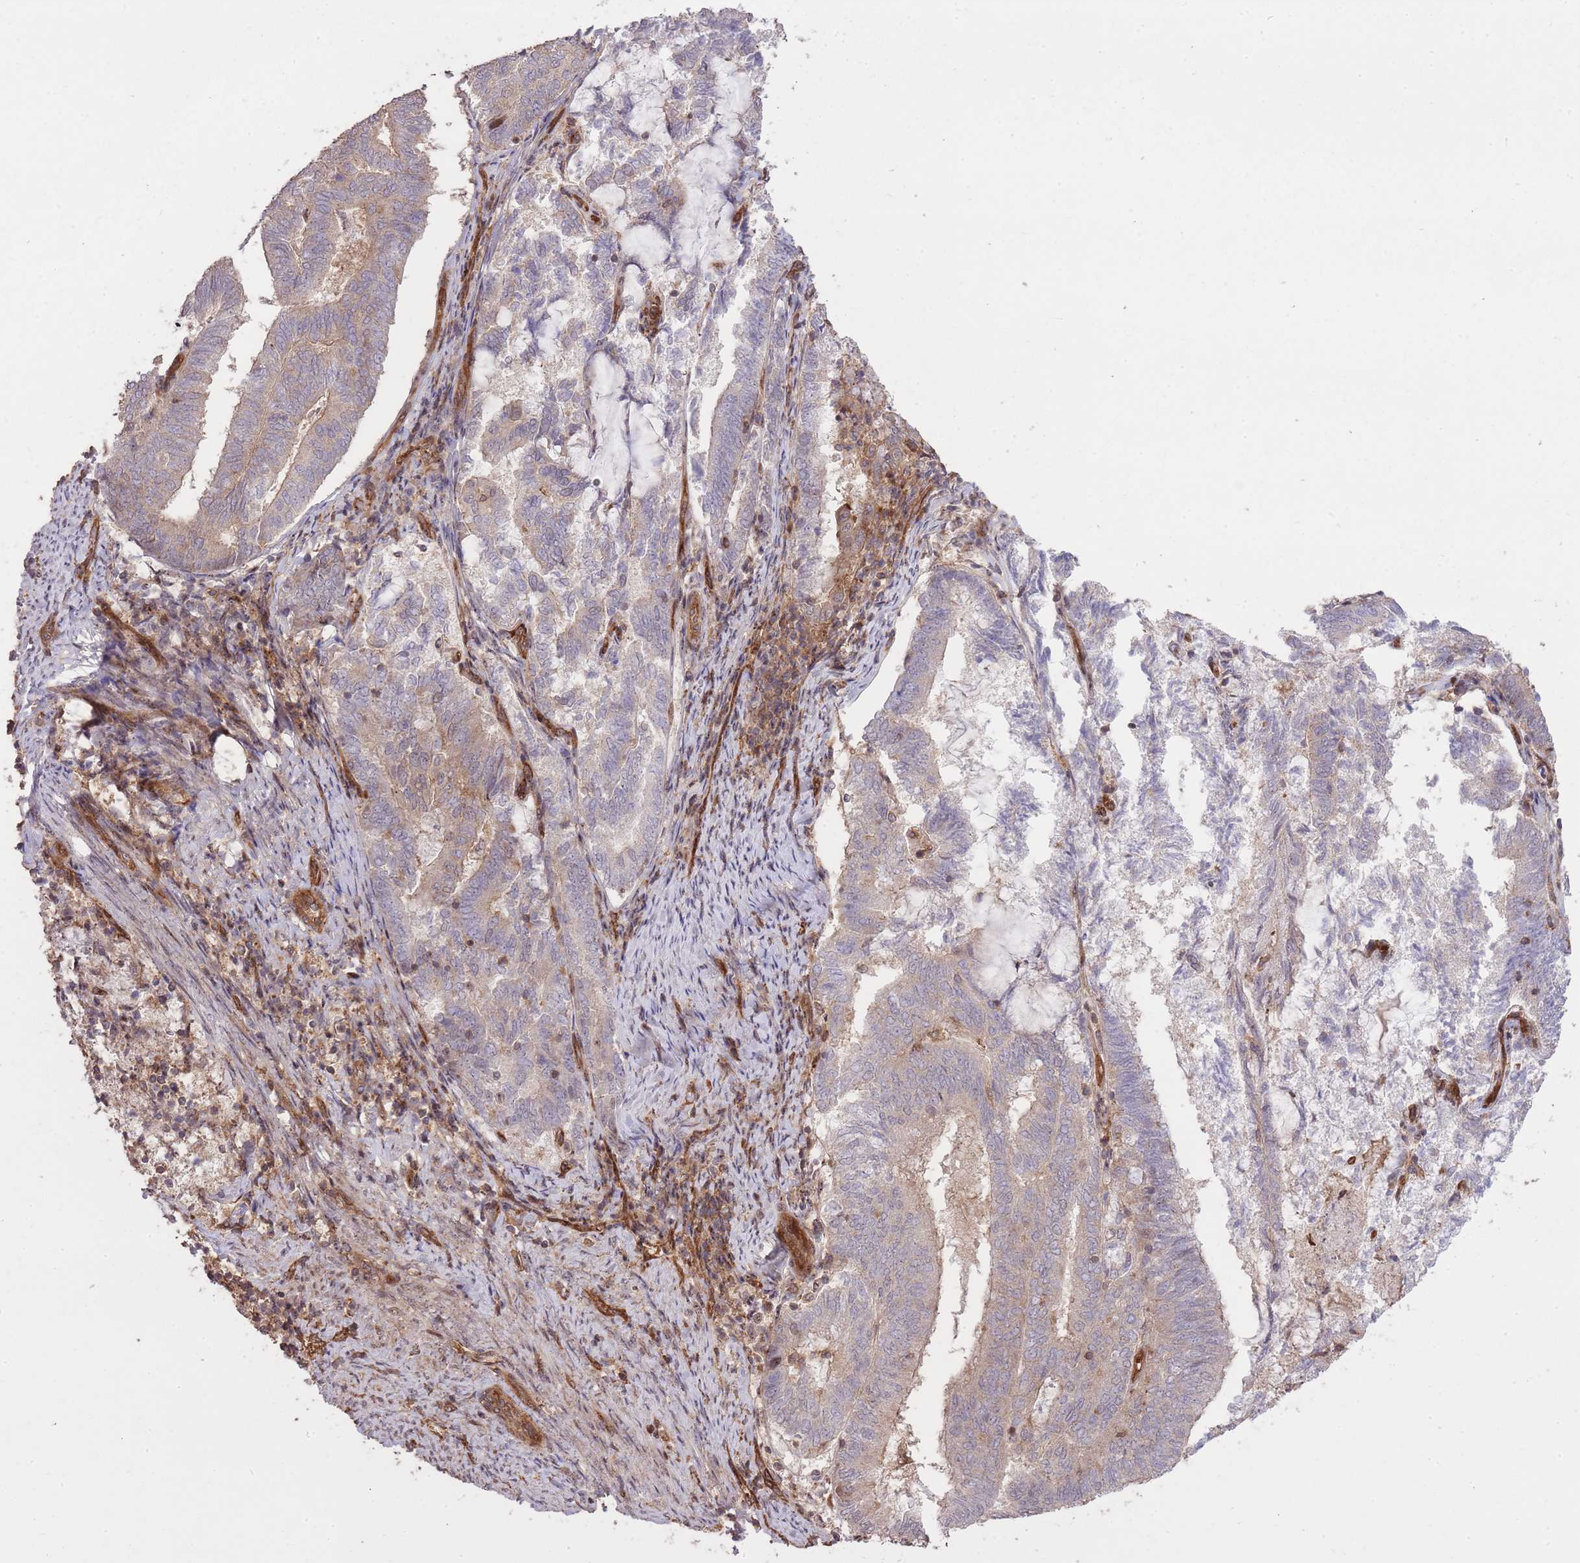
{"staining": {"intensity": "weak", "quantity": "<25%", "location": "cytoplasmic/membranous"}, "tissue": "endometrial cancer", "cell_type": "Tumor cells", "image_type": "cancer", "snomed": [{"axis": "morphology", "description": "Adenocarcinoma, NOS"}, {"axis": "topography", "description": "Endometrium"}], "caption": "The micrograph demonstrates no staining of tumor cells in adenocarcinoma (endometrial).", "gene": "PLD1", "patient": {"sex": "female", "age": 80}}